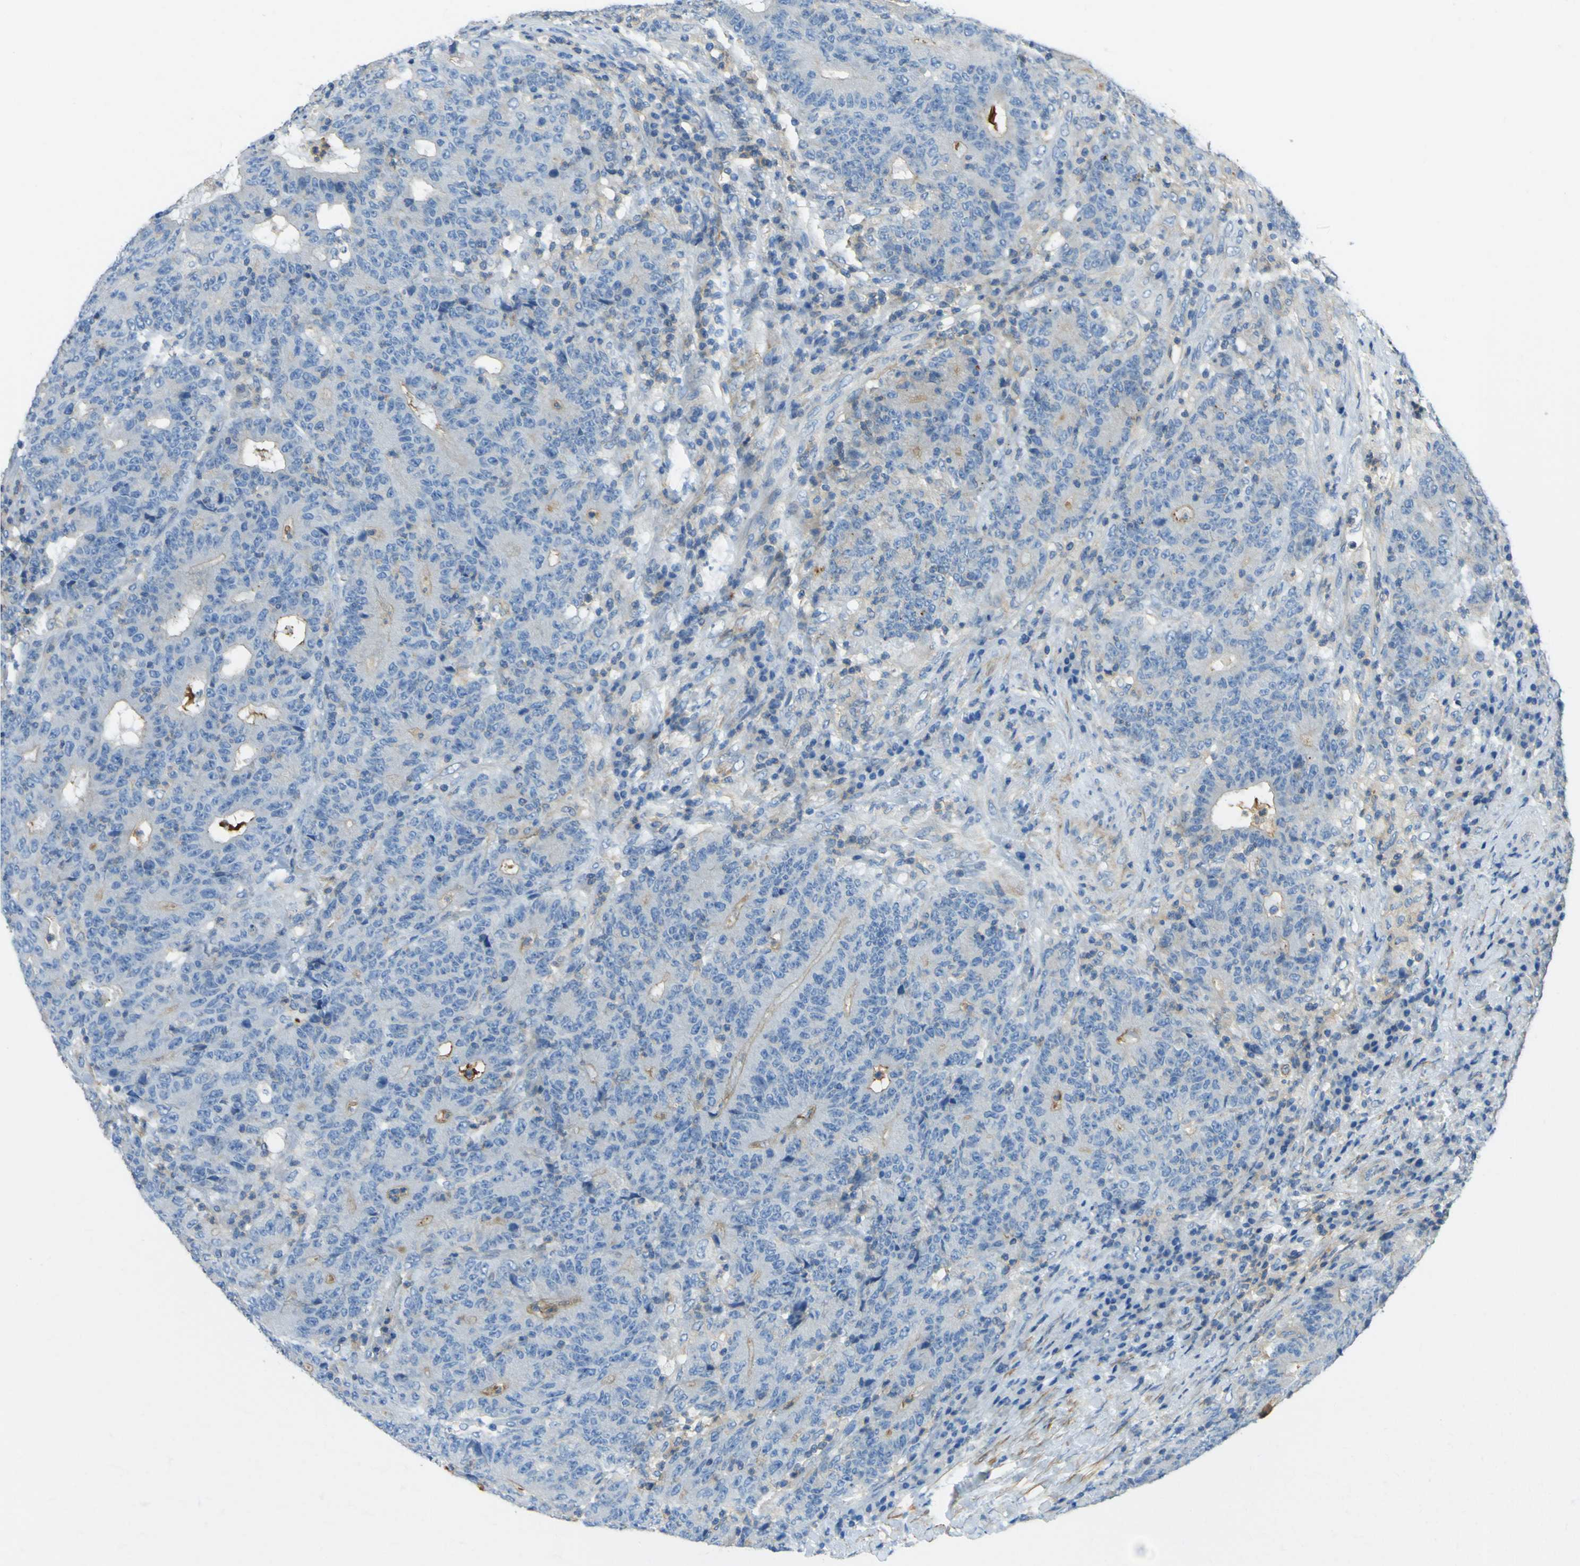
{"staining": {"intensity": "weak", "quantity": ">75%", "location": "cytoplasmic/membranous"}, "tissue": "colorectal cancer", "cell_type": "Tumor cells", "image_type": "cancer", "snomed": [{"axis": "morphology", "description": "Normal tissue, NOS"}, {"axis": "morphology", "description": "Adenocarcinoma, NOS"}, {"axis": "topography", "description": "Colon"}], "caption": "A histopathology image of colorectal adenocarcinoma stained for a protein exhibits weak cytoplasmic/membranous brown staining in tumor cells.", "gene": "OGN", "patient": {"sex": "female", "age": 75}}